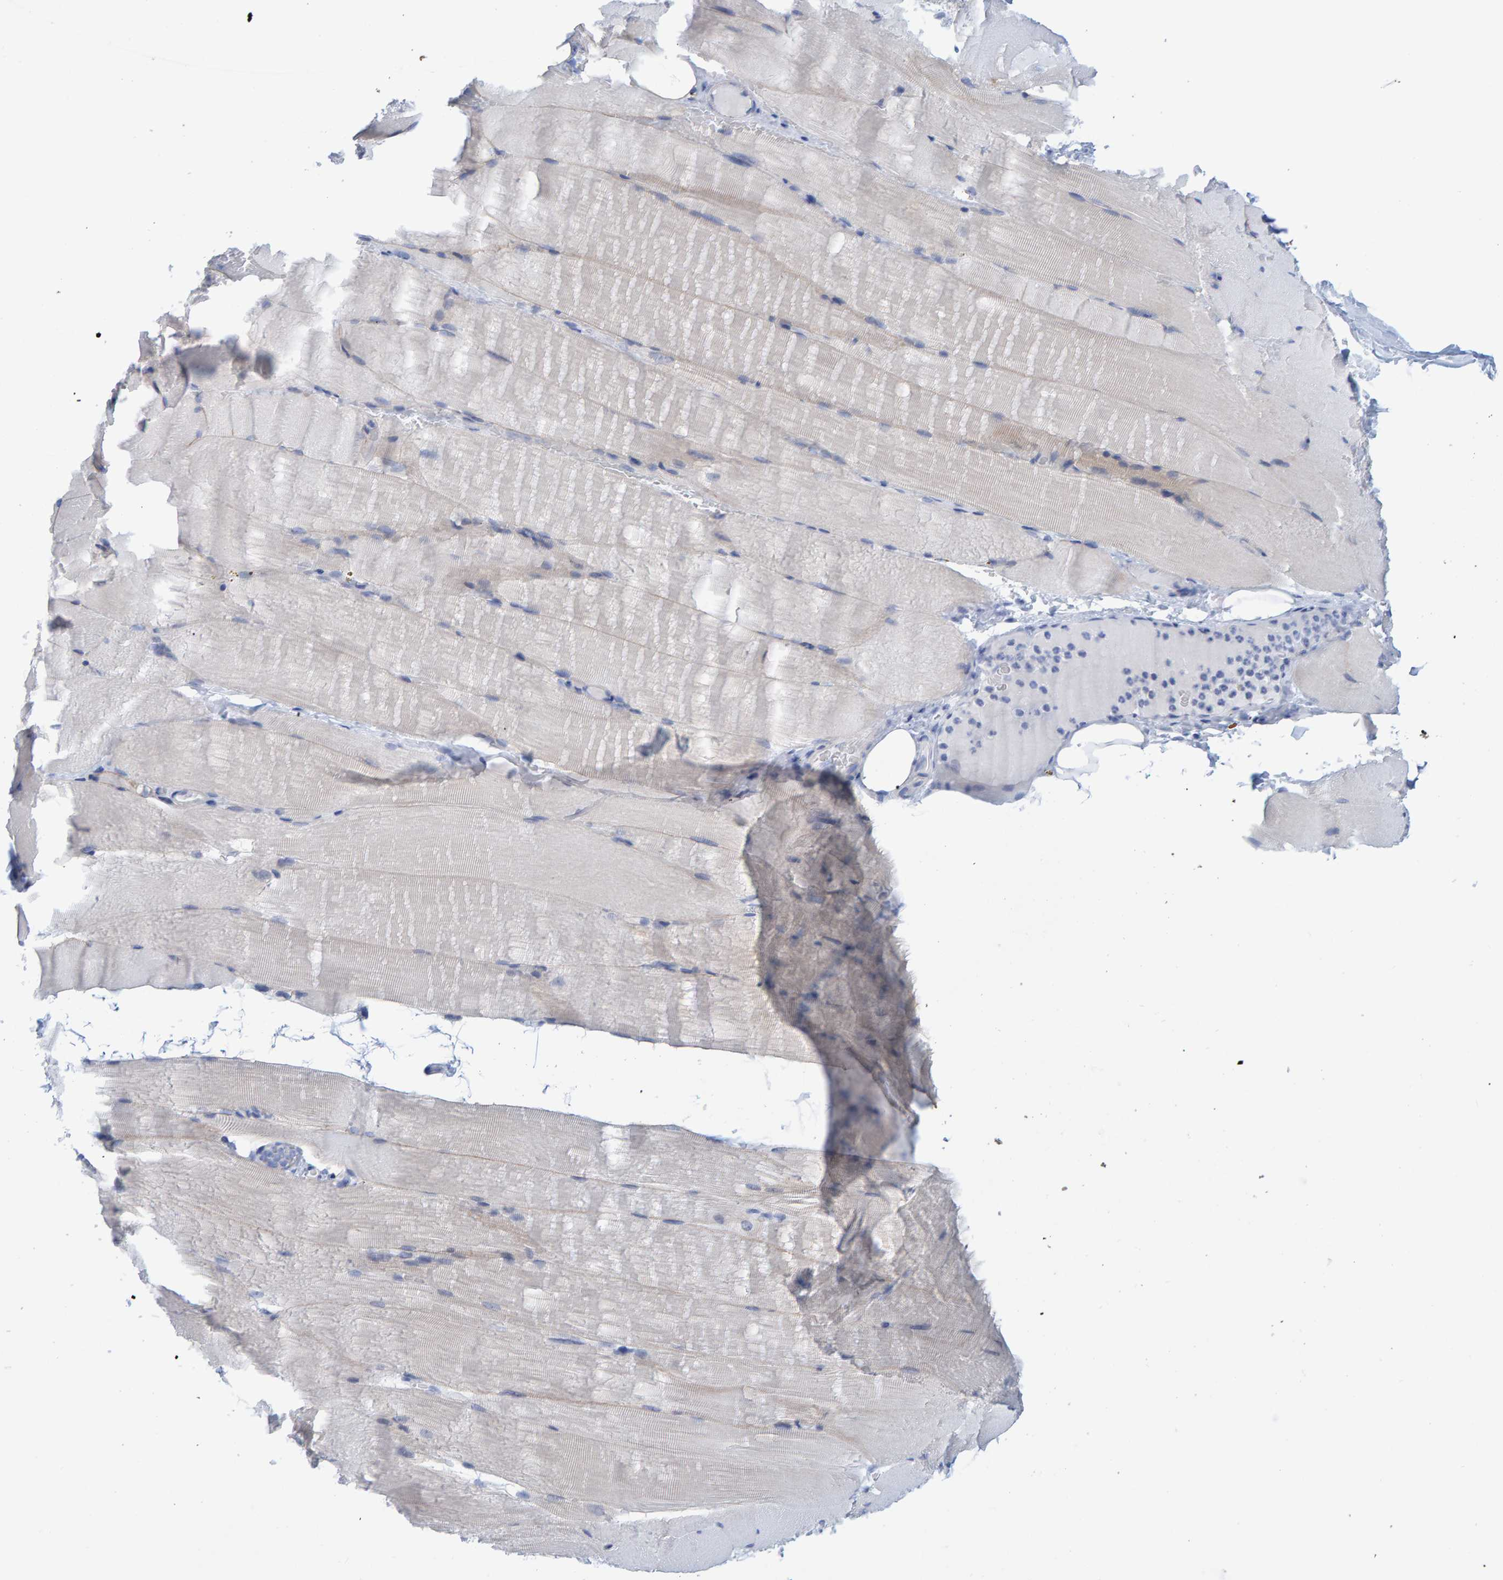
{"staining": {"intensity": "negative", "quantity": "none", "location": "none"}, "tissue": "skeletal muscle", "cell_type": "Myocytes", "image_type": "normal", "snomed": [{"axis": "morphology", "description": "Normal tissue, NOS"}, {"axis": "topography", "description": "Skeletal muscle"}, {"axis": "topography", "description": "Parathyroid gland"}], "caption": "DAB (3,3'-diaminobenzidine) immunohistochemical staining of unremarkable human skeletal muscle exhibits no significant expression in myocytes.", "gene": "JAKMIP3", "patient": {"sex": "female", "age": 37}}